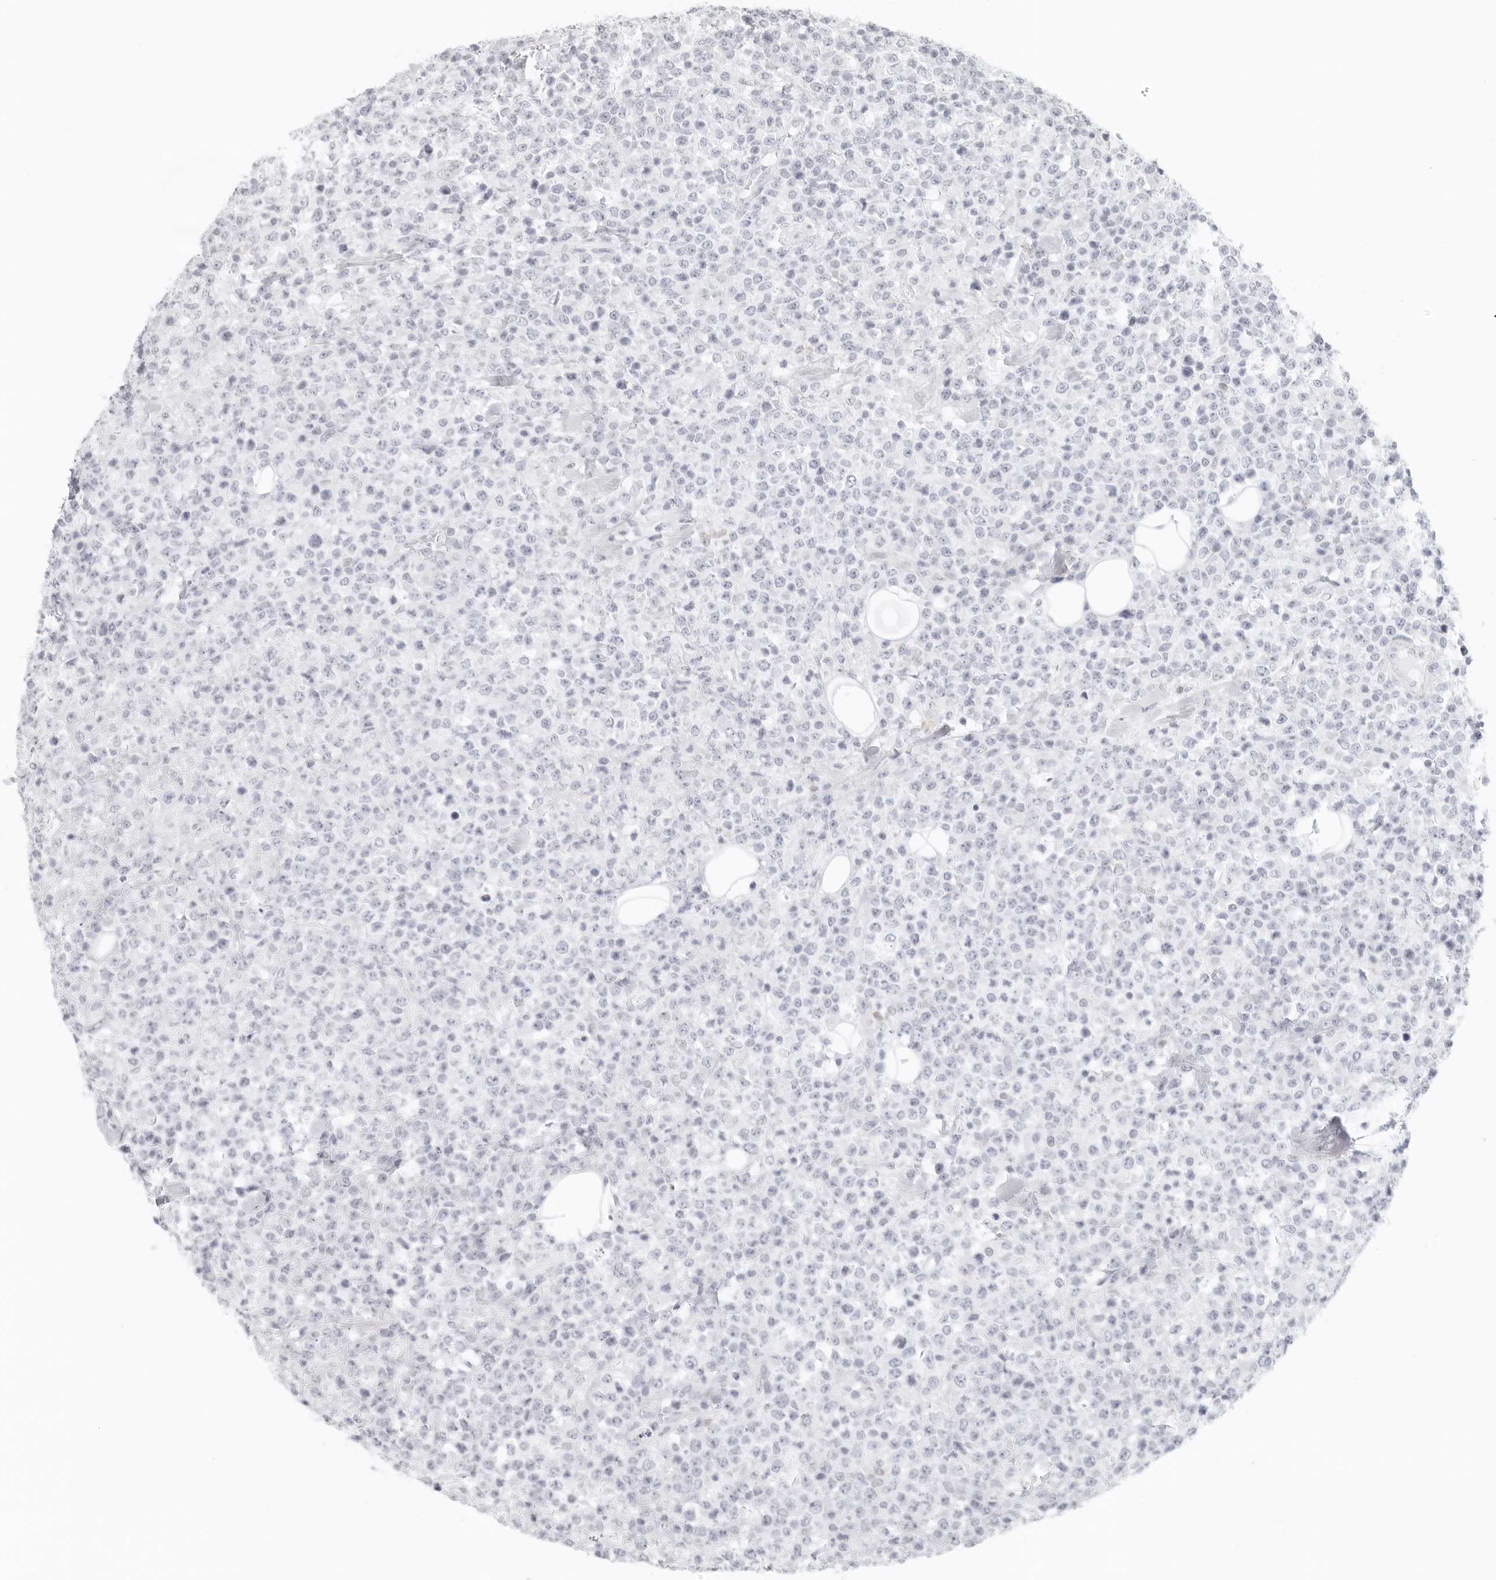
{"staining": {"intensity": "negative", "quantity": "none", "location": "none"}, "tissue": "lymphoma", "cell_type": "Tumor cells", "image_type": "cancer", "snomed": [{"axis": "morphology", "description": "Malignant lymphoma, non-Hodgkin's type, High grade"}, {"axis": "topography", "description": "Colon"}], "caption": "There is no significant expression in tumor cells of lymphoma.", "gene": "RPS6KC1", "patient": {"sex": "female", "age": 53}}